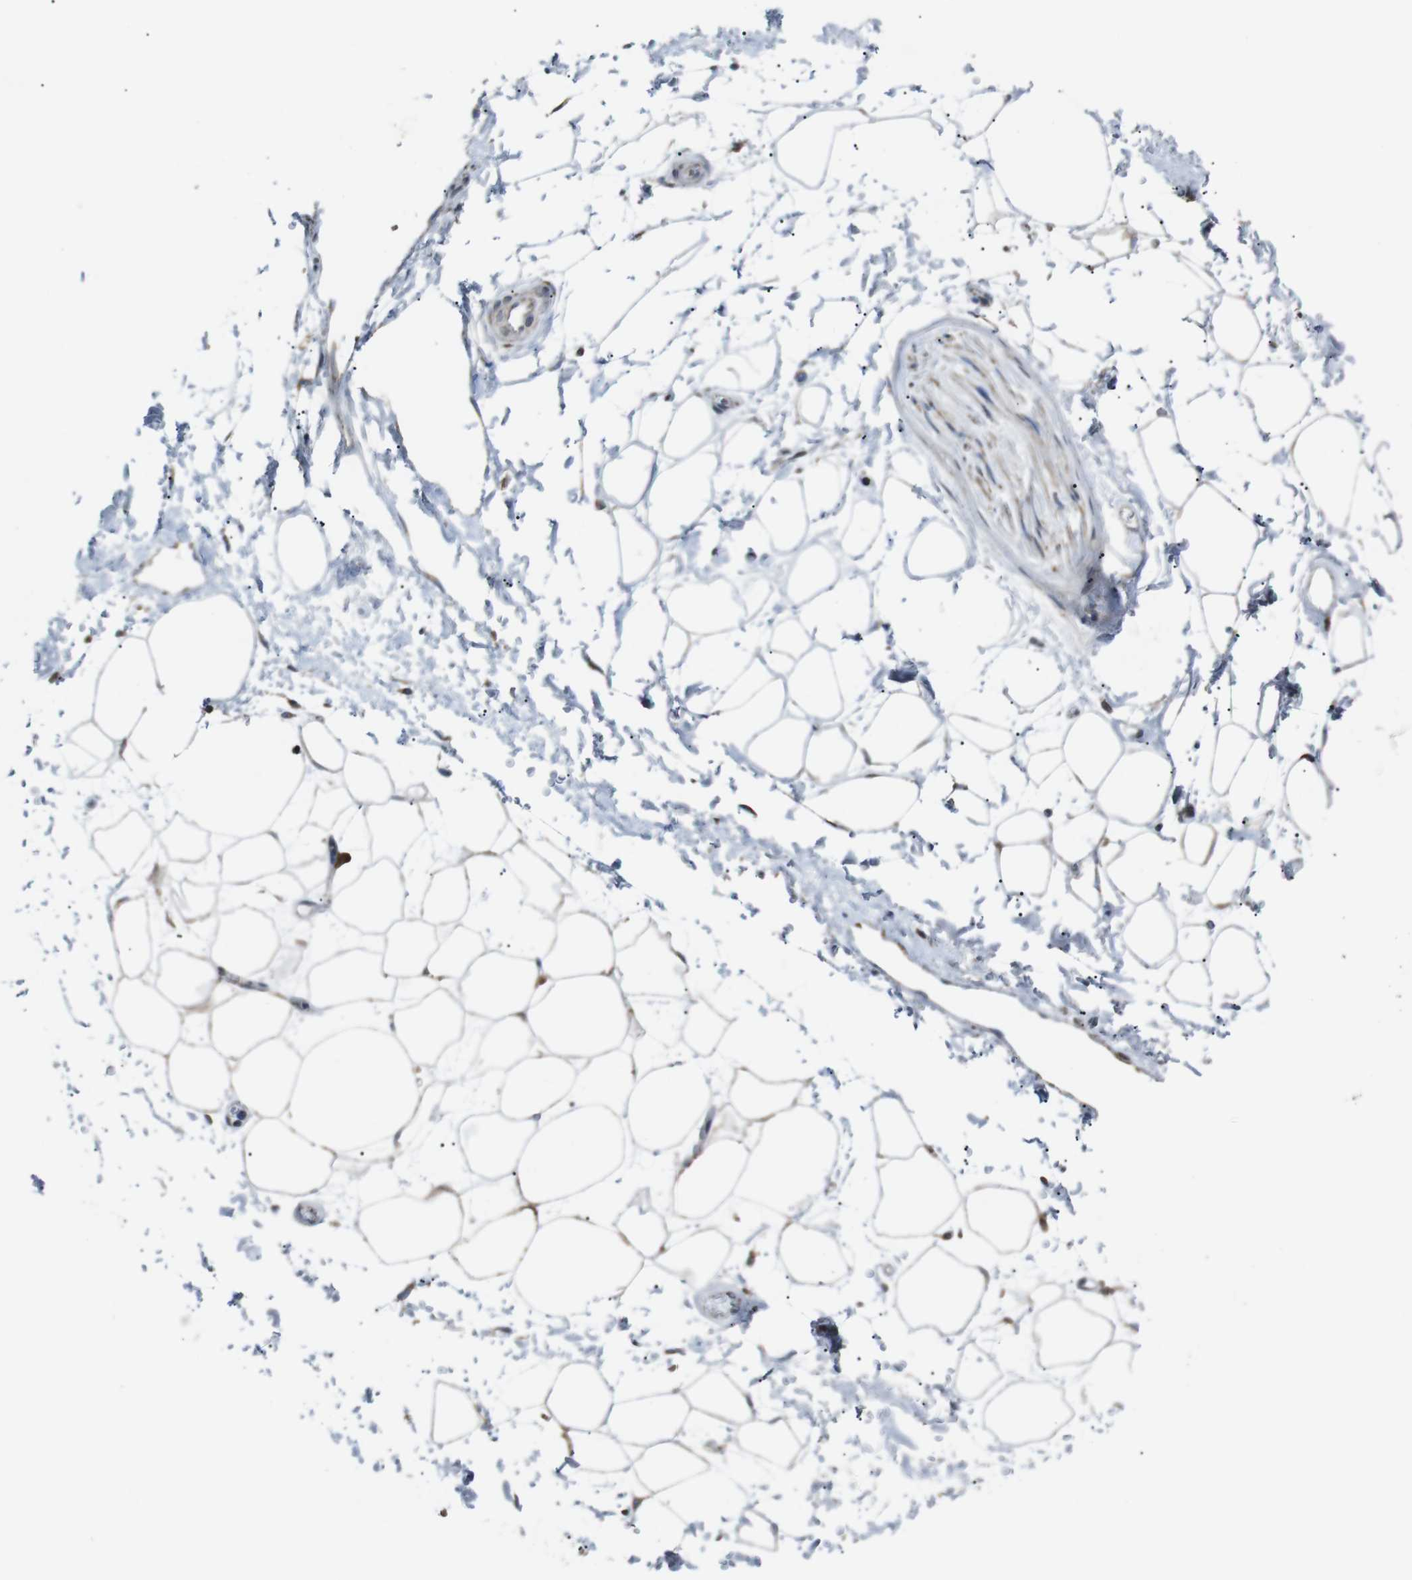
{"staining": {"intensity": "negative", "quantity": "none", "location": "none"}, "tissue": "adipose tissue", "cell_type": "Adipocytes", "image_type": "normal", "snomed": [{"axis": "morphology", "description": "Normal tissue, NOS"}, {"axis": "topography", "description": "Soft tissue"}], "caption": "Adipose tissue stained for a protein using IHC exhibits no staining adipocytes.", "gene": "CISD2", "patient": {"sex": "male", "age": 72}}